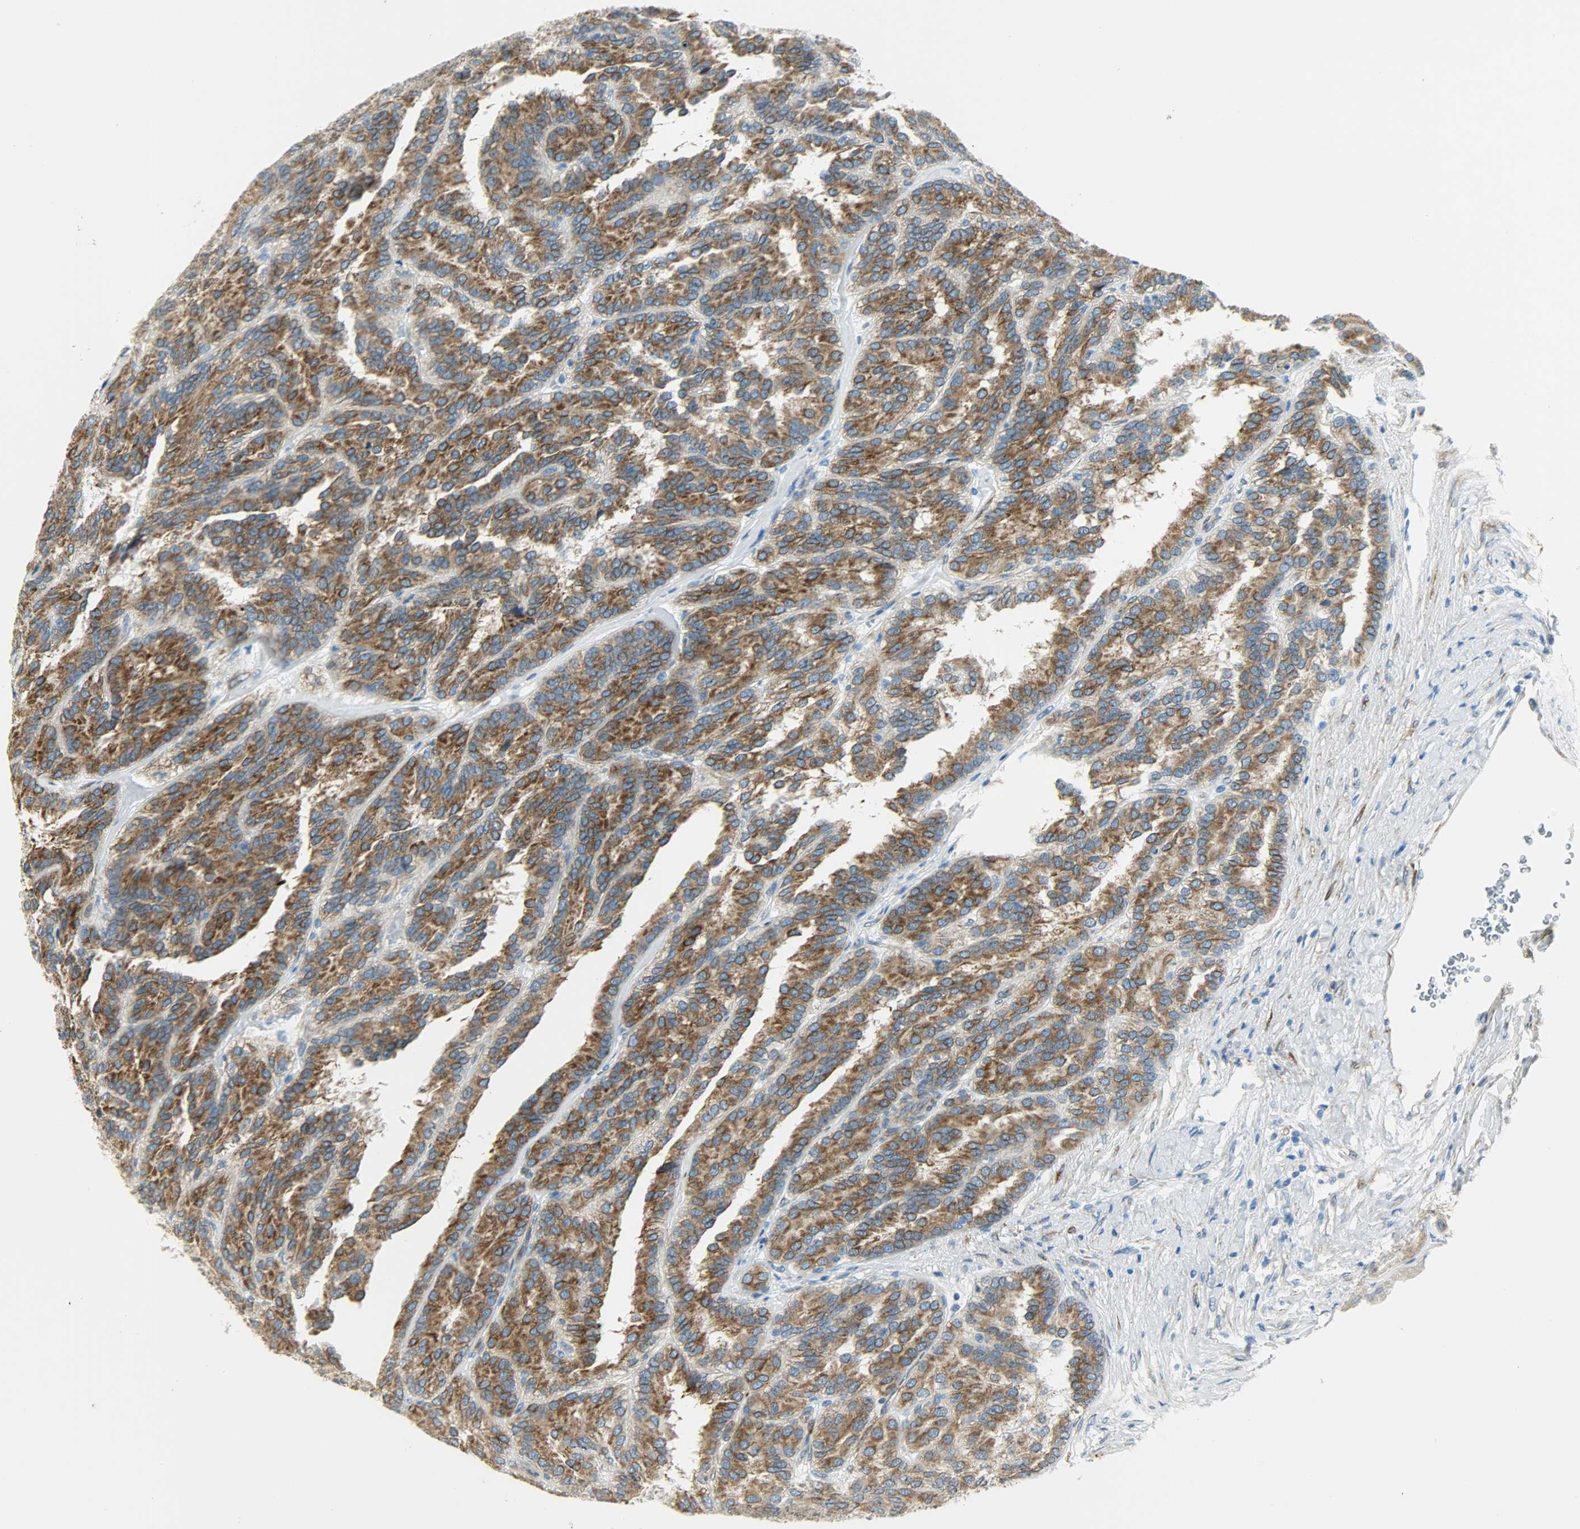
{"staining": {"intensity": "strong", "quantity": ">75%", "location": "cytoplasmic/membranous"}, "tissue": "renal cancer", "cell_type": "Tumor cells", "image_type": "cancer", "snomed": [{"axis": "morphology", "description": "Adenocarcinoma, NOS"}, {"axis": "topography", "description": "Kidney"}], "caption": "Protein staining by immunohistochemistry shows strong cytoplasmic/membranous staining in about >75% of tumor cells in renal cancer (adenocarcinoma). (IHC, brightfield microscopy, high magnification).", "gene": "PKD2", "patient": {"sex": "male", "age": 46}}